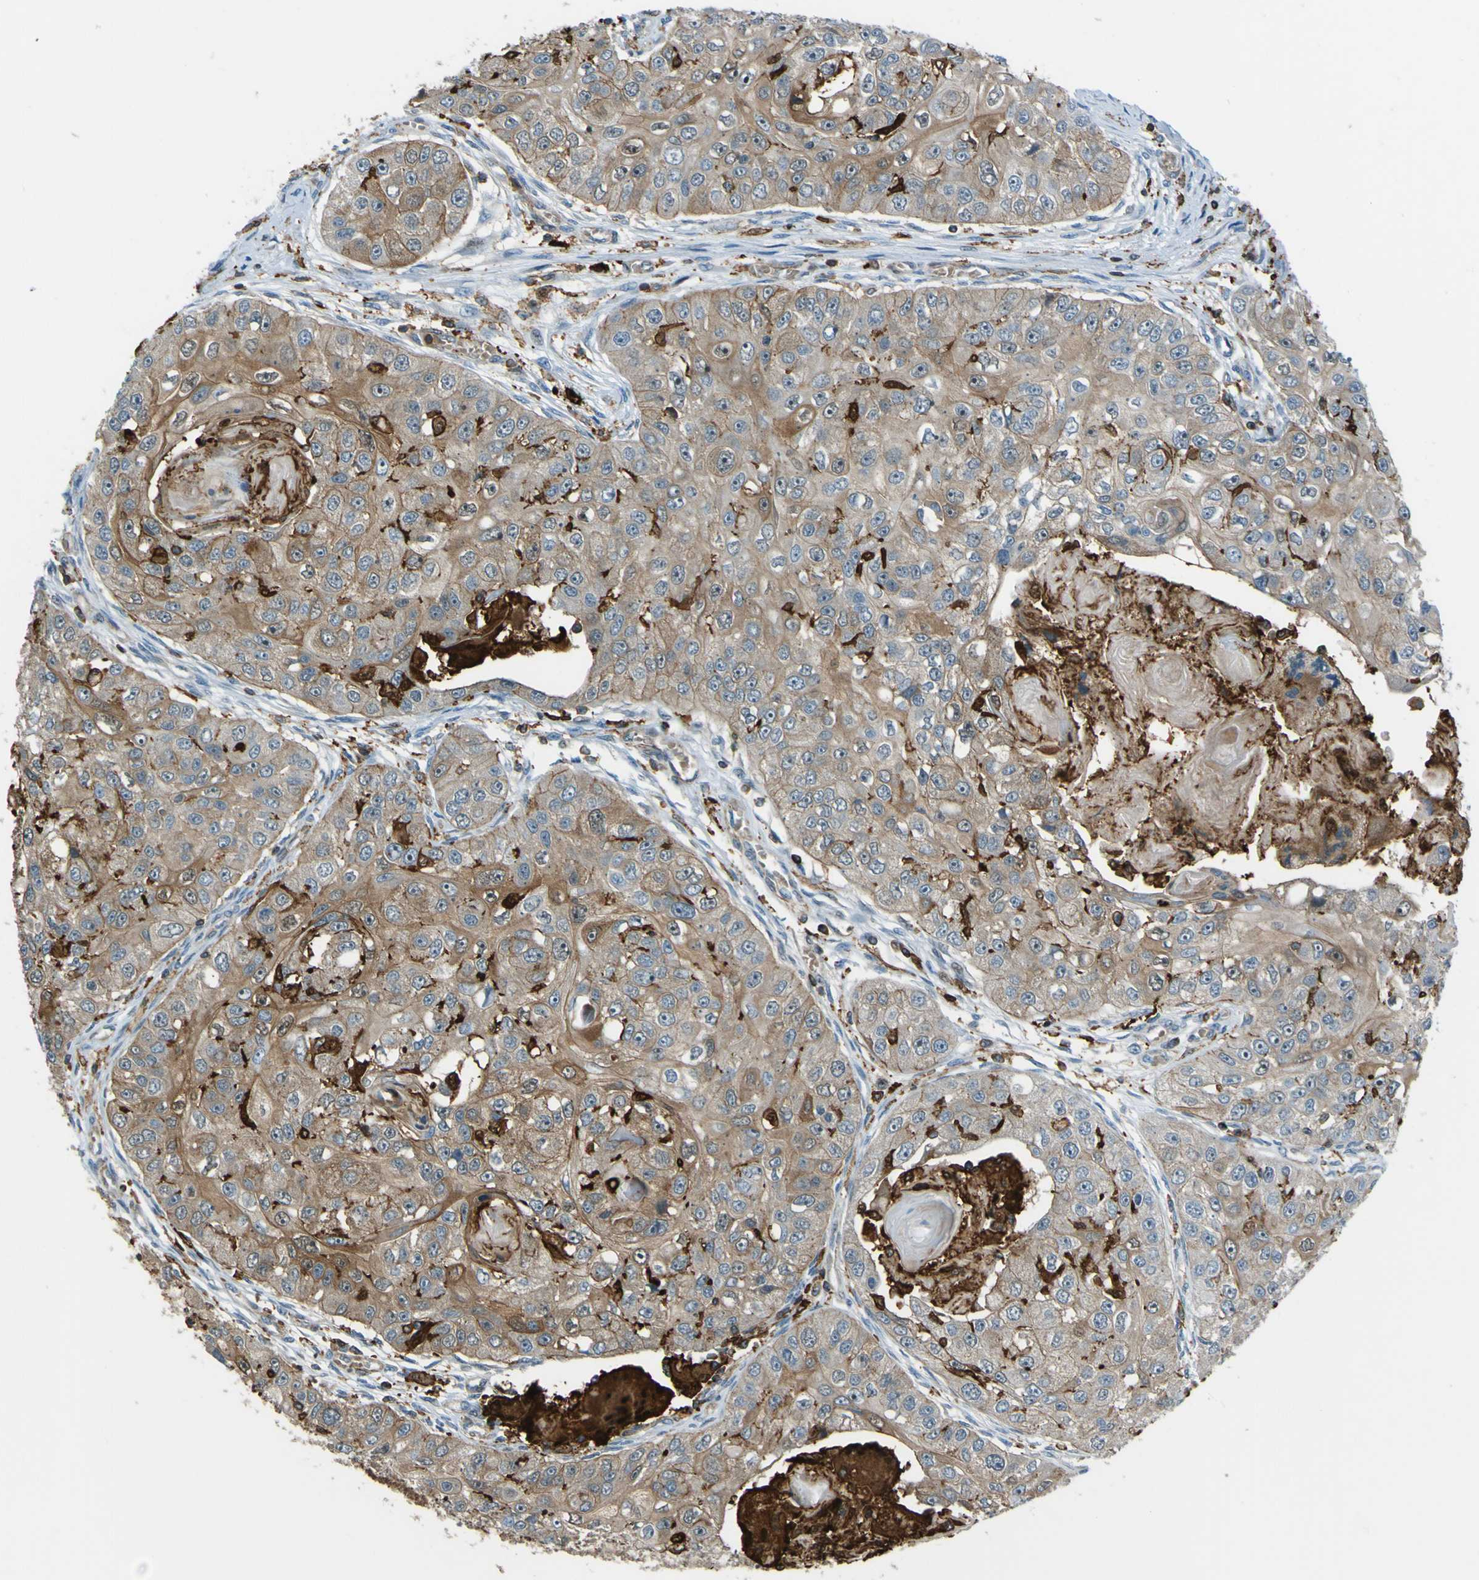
{"staining": {"intensity": "weak", "quantity": ">75%", "location": "cytoplasmic/membranous"}, "tissue": "head and neck cancer", "cell_type": "Tumor cells", "image_type": "cancer", "snomed": [{"axis": "morphology", "description": "Normal tissue, NOS"}, {"axis": "morphology", "description": "Squamous cell carcinoma, NOS"}, {"axis": "topography", "description": "Skeletal muscle"}, {"axis": "topography", "description": "Head-Neck"}], "caption": "Immunohistochemical staining of head and neck cancer (squamous cell carcinoma) demonstrates weak cytoplasmic/membranous protein expression in approximately >75% of tumor cells.", "gene": "PCDHB5", "patient": {"sex": "male", "age": 51}}